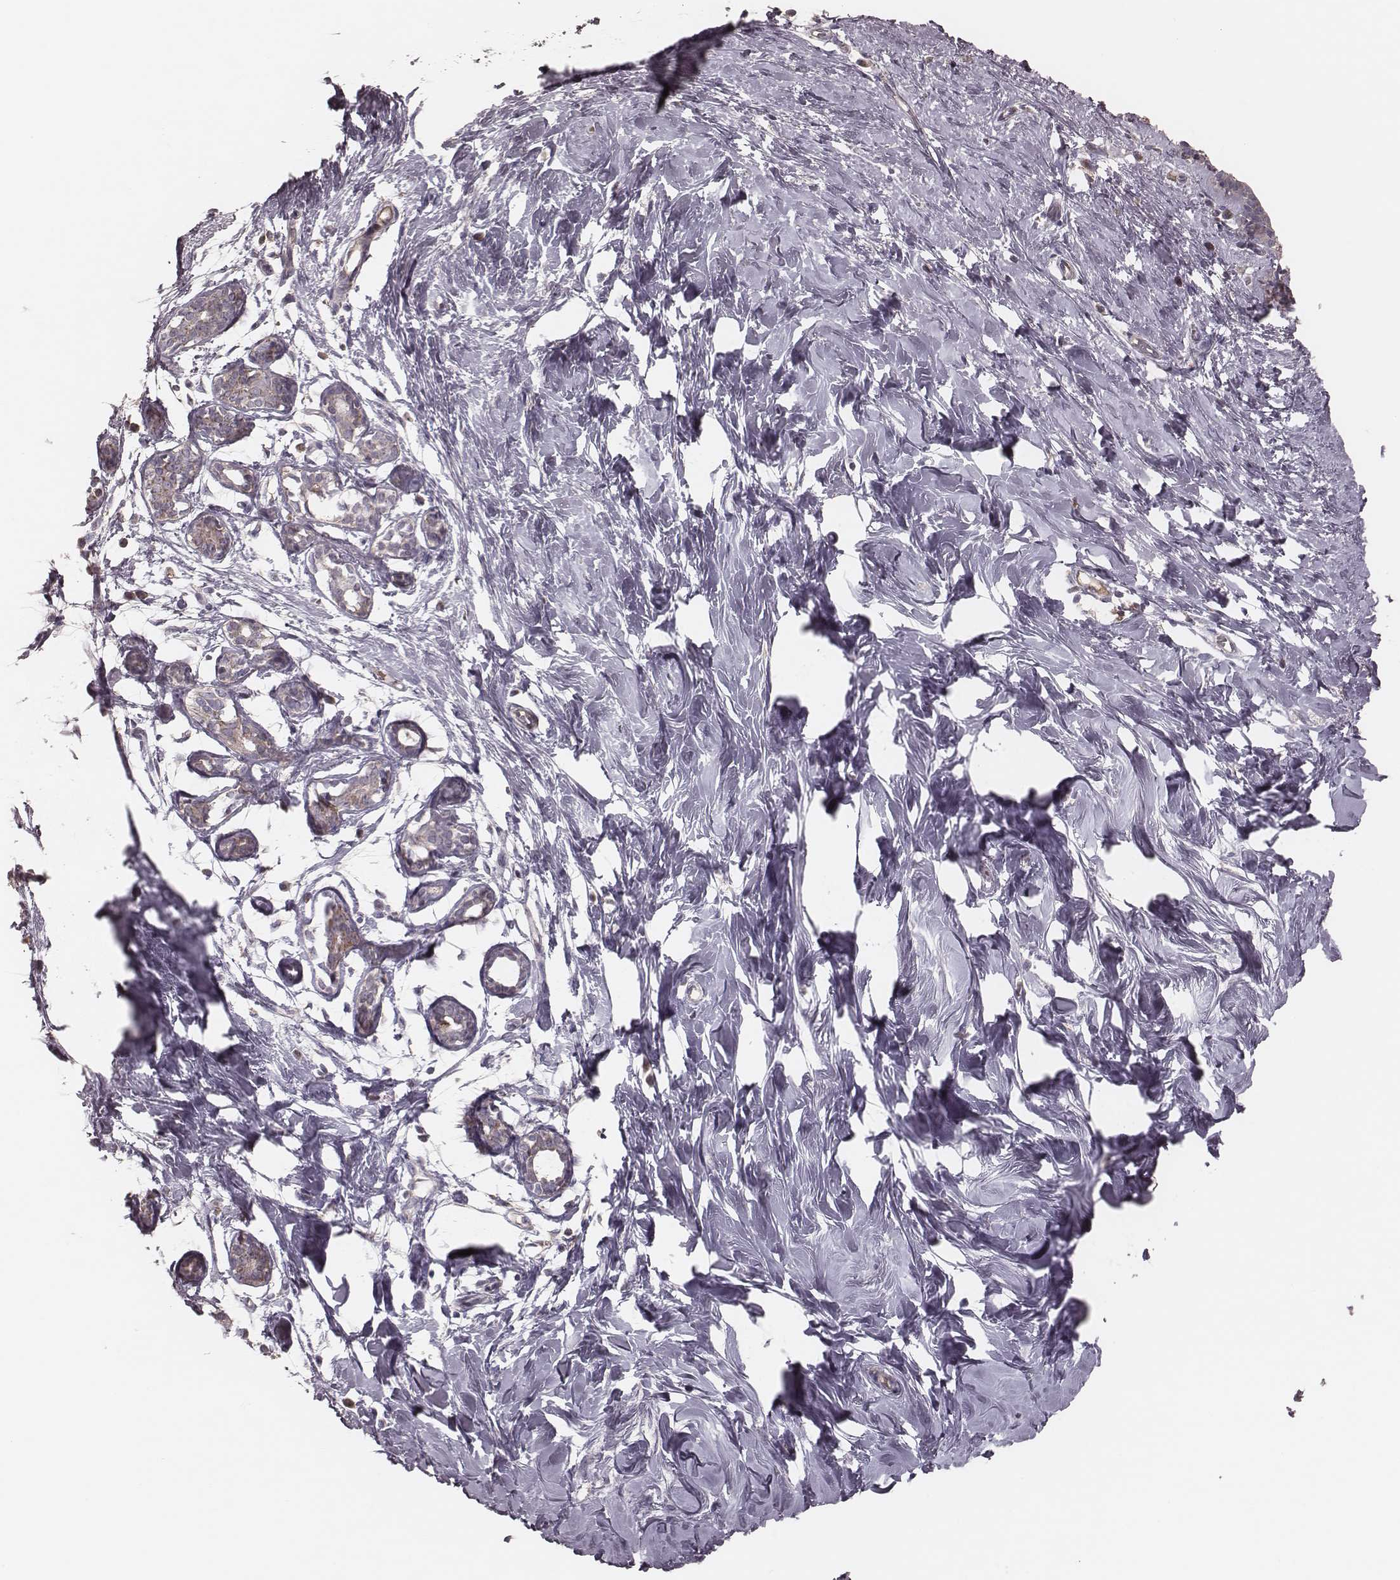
{"staining": {"intensity": "weak", "quantity": "<25%", "location": "cytoplasmic/membranous"}, "tissue": "breast", "cell_type": "Adipocytes", "image_type": "normal", "snomed": [{"axis": "morphology", "description": "Normal tissue, NOS"}, {"axis": "topography", "description": "Breast"}], "caption": "Adipocytes show no significant staining in normal breast. (IHC, brightfield microscopy, high magnification).", "gene": "MRPS27", "patient": {"sex": "female", "age": 27}}